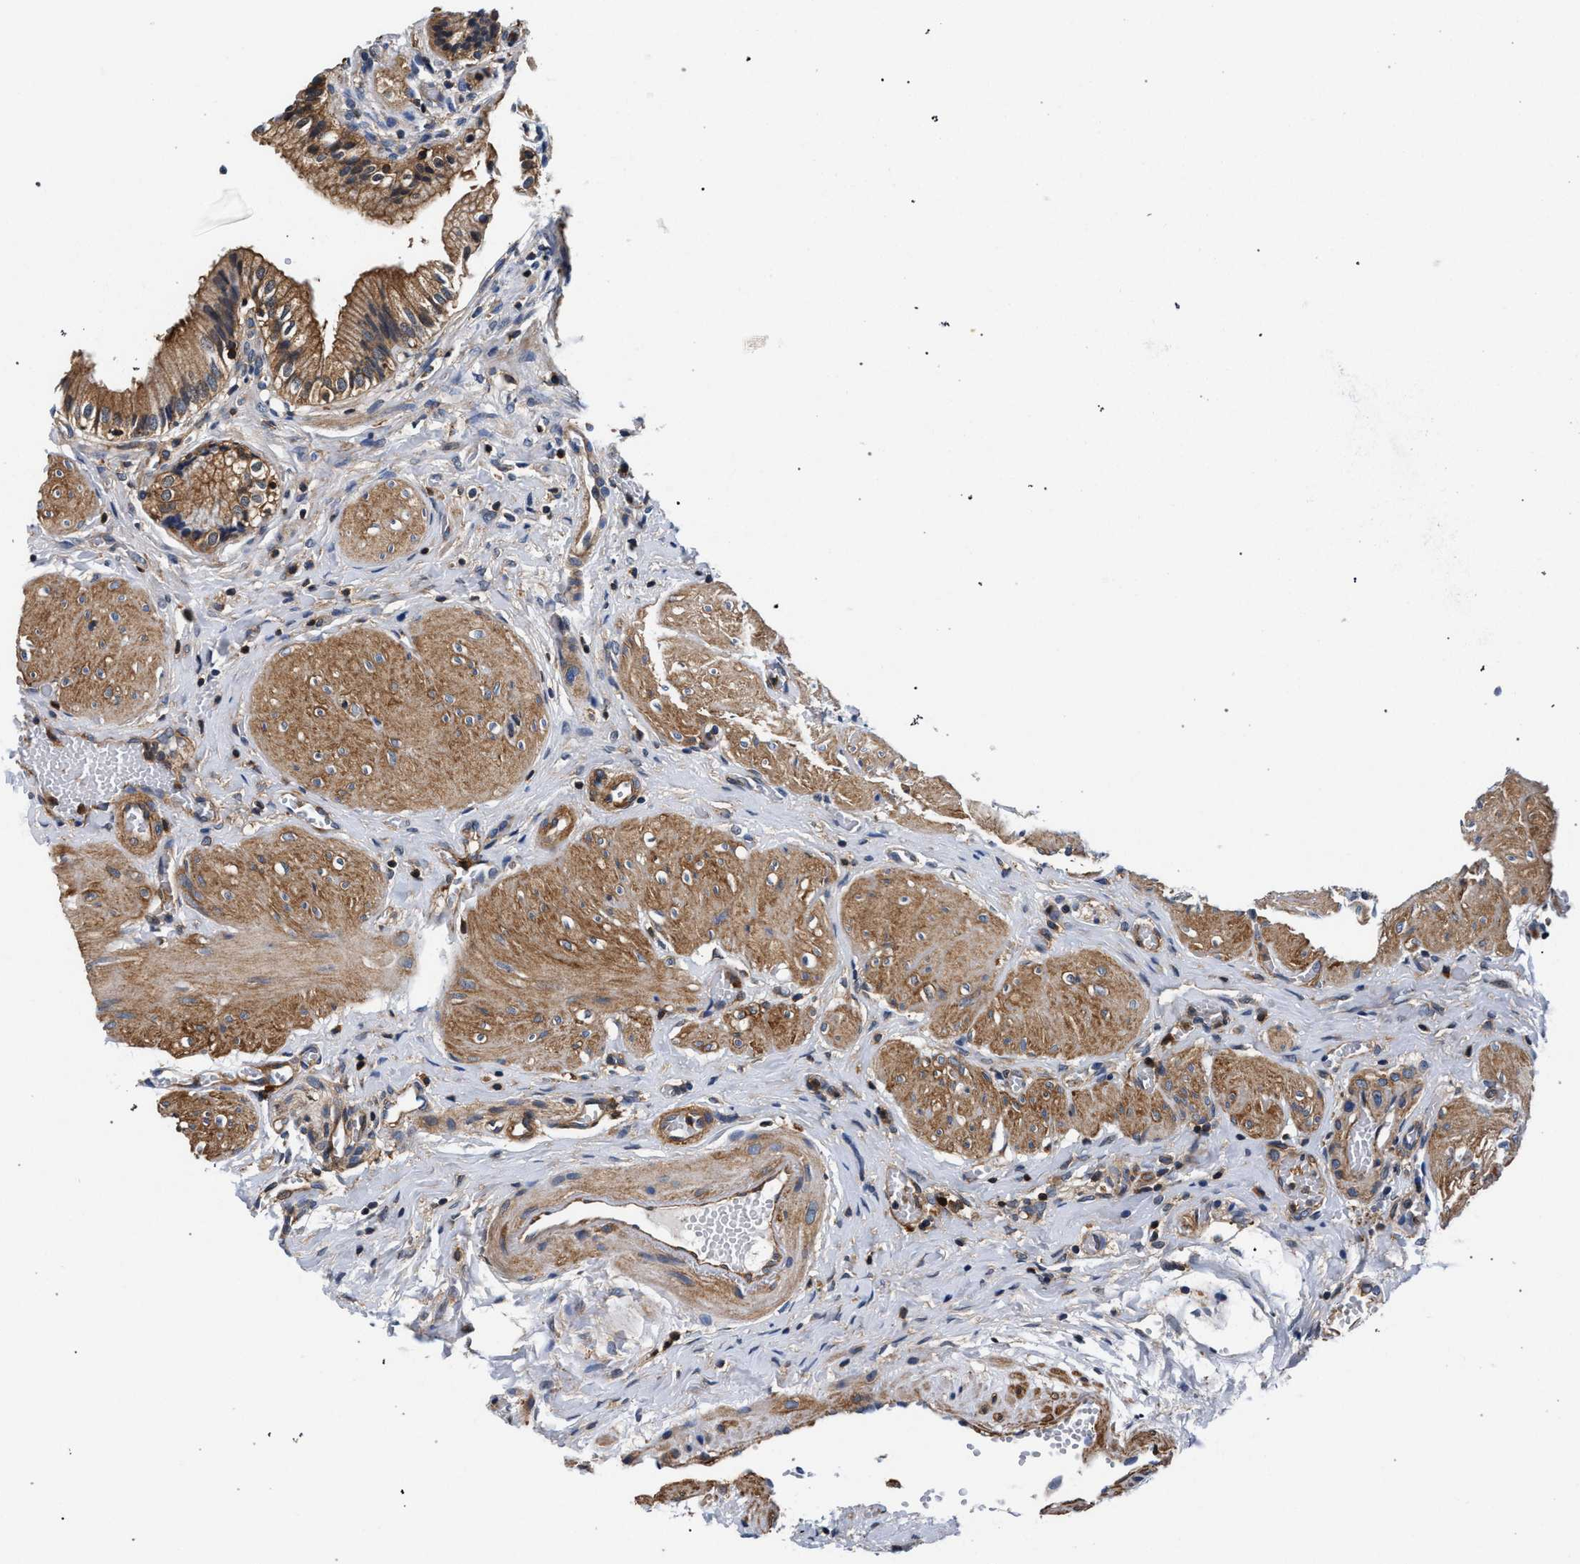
{"staining": {"intensity": "strong", "quantity": ">75%", "location": "cytoplasmic/membranous"}, "tissue": "gallbladder", "cell_type": "Glandular cells", "image_type": "normal", "snomed": [{"axis": "morphology", "description": "Normal tissue, NOS"}, {"axis": "topography", "description": "Gallbladder"}], "caption": "Immunohistochemistry (IHC) micrograph of normal gallbladder: human gallbladder stained using immunohistochemistry exhibits high levels of strong protein expression localized specifically in the cytoplasmic/membranous of glandular cells, appearing as a cytoplasmic/membranous brown color.", "gene": "LASP1", "patient": {"sex": "male", "age": 65}}